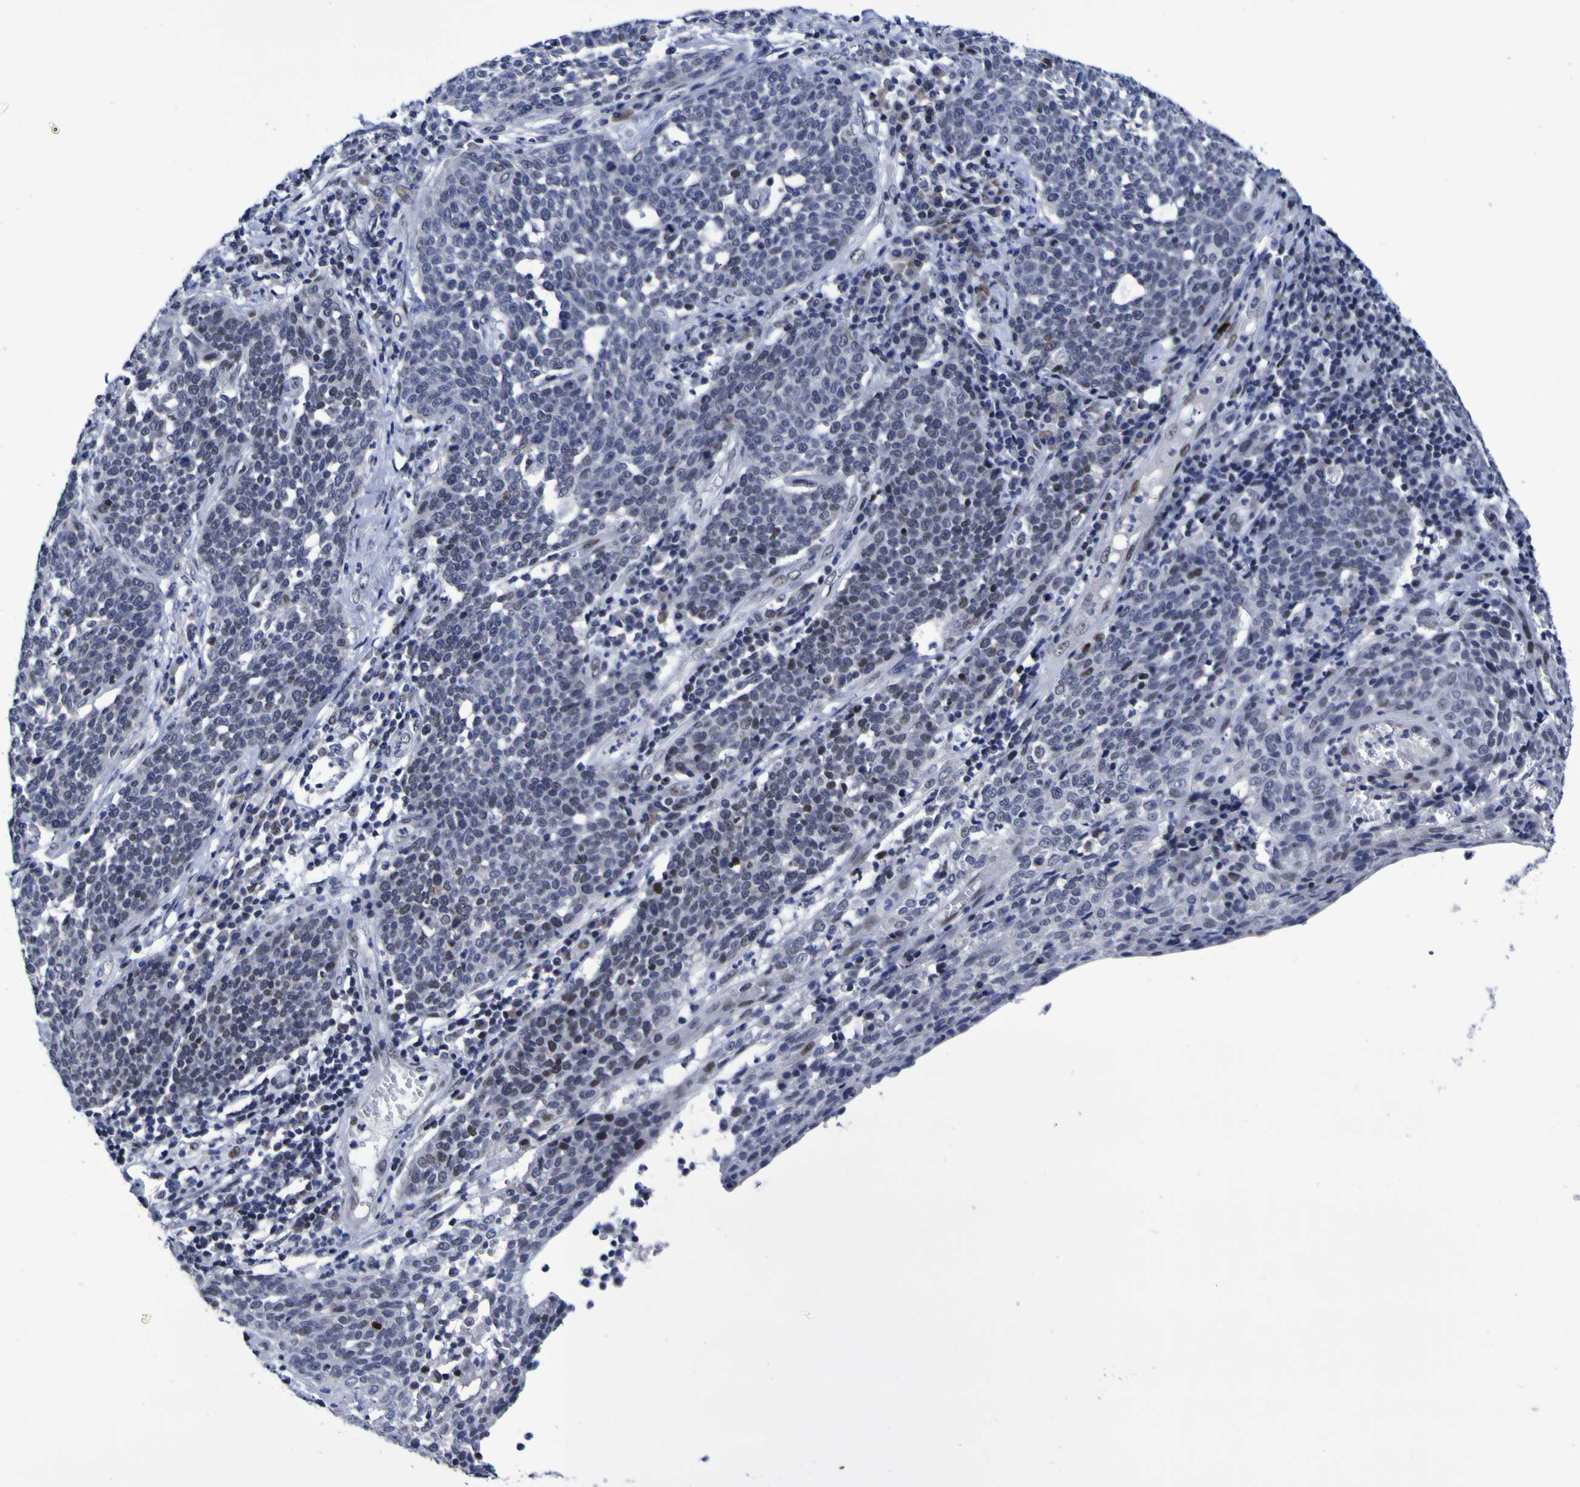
{"staining": {"intensity": "weak", "quantity": "<25%", "location": "nuclear"}, "tissue": "cervical cancer", "cell_type": "Tumor cells", "image_type": "cancer", "snomed": [{"axis": "morphology", "description": "Squamous cell carcinoma, NOS"}, {"axis": "topography", "description": "Cervix"}], "caption": "Immunohistochemical staining of human cervical squamous cell carcinoma displays no significant positivity in tumor cells. (DAB (3,3'-diaminobenzidine) IHC with hematoxylin counter stain).", "gene": "MBD3", "patient": {"sex": "female", "age": 34}}